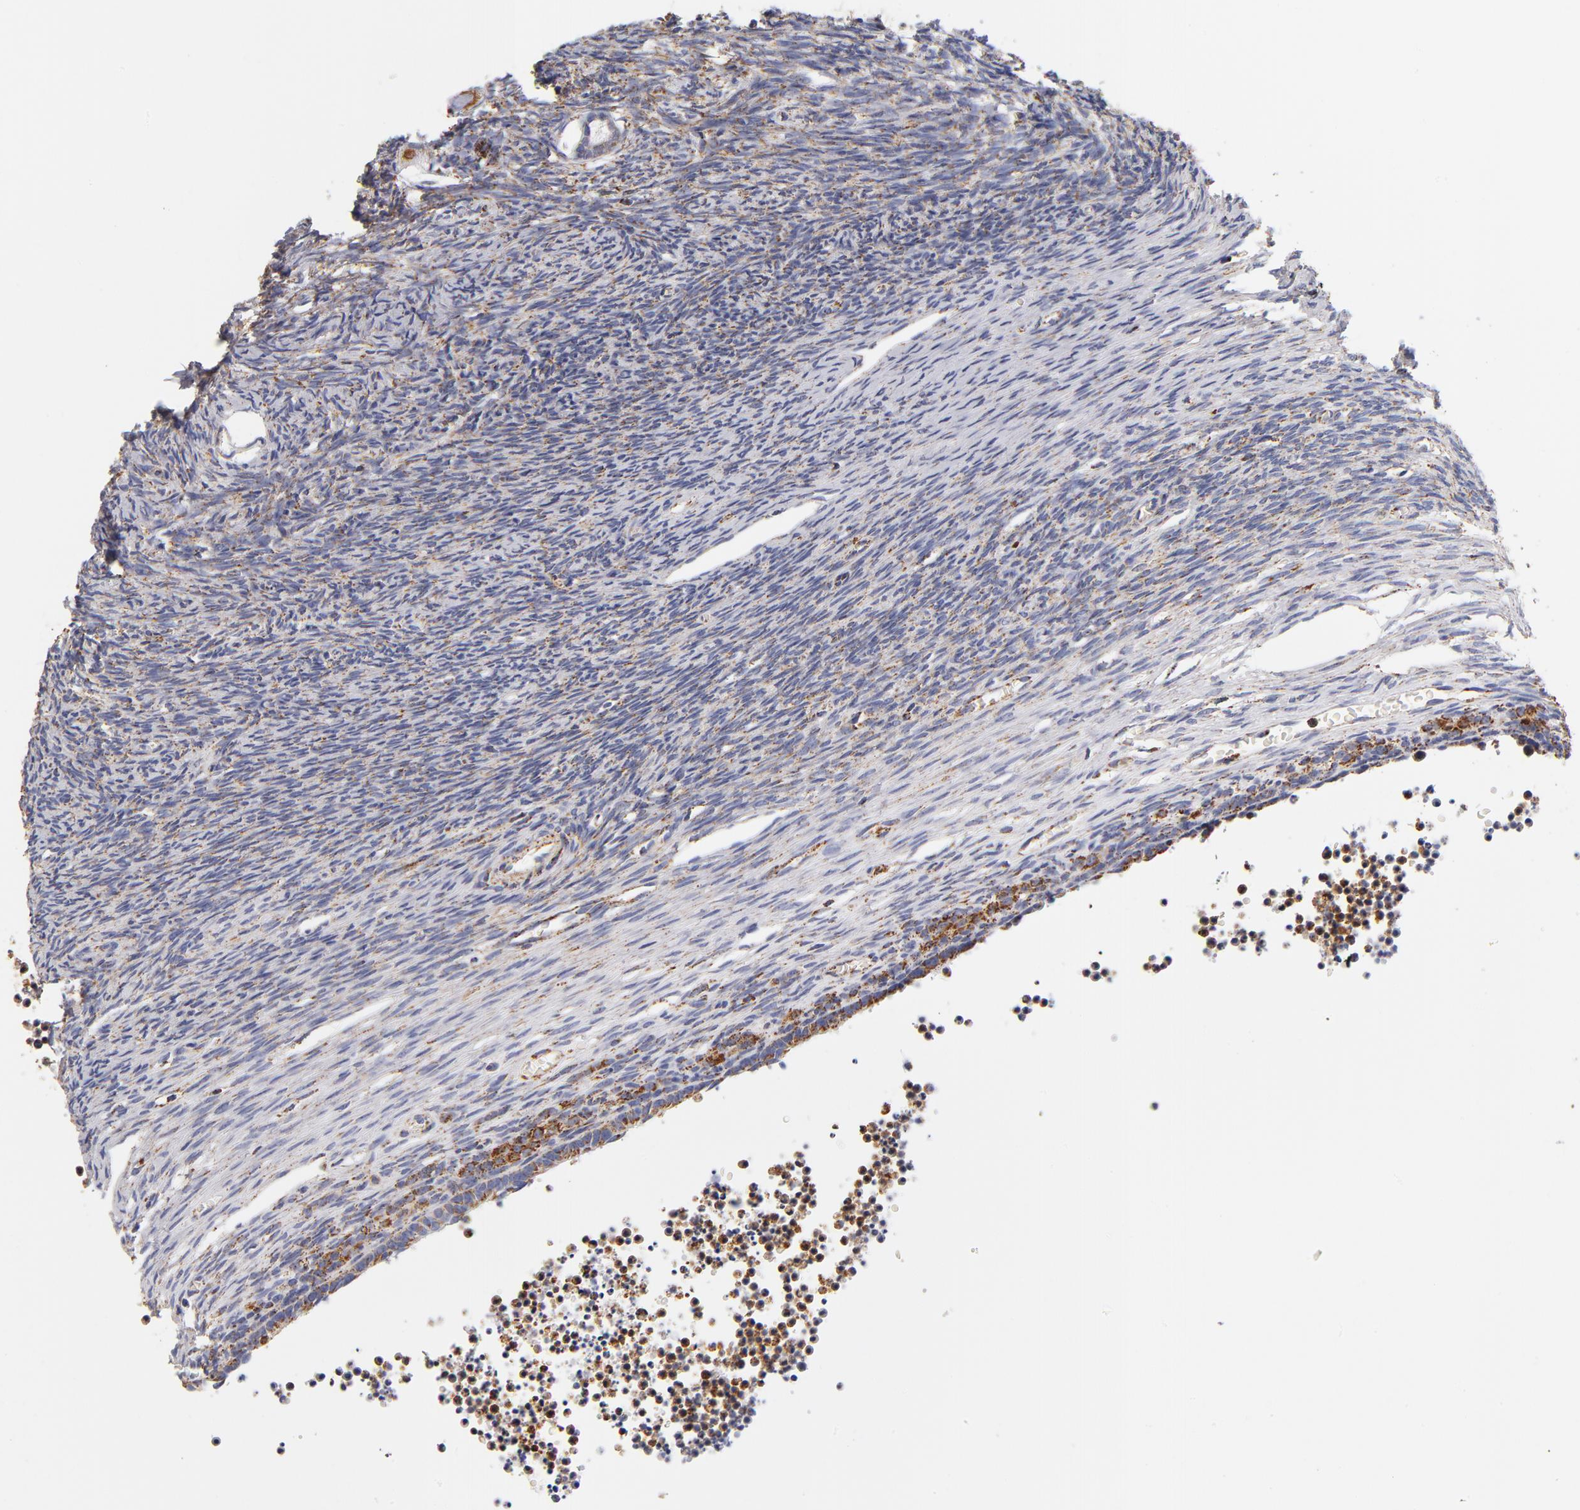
{"staining": {"intensity": "negative", "quantity": "none", "location": "none"}, "tissue": "ovary", "cell_type": "Follicle cells", "image_type": "normal", "snomed": [{"axis": "morphology", "description": "Normal tissue, NOS"}, {"axis": "topography", "description": "Ovary"}], "caption": "Immunohistochemistry of normal human ovary displays no staining in follicle cells.", "gene": "ECHS1", "patient": {"sex": "female", "age": 27}}